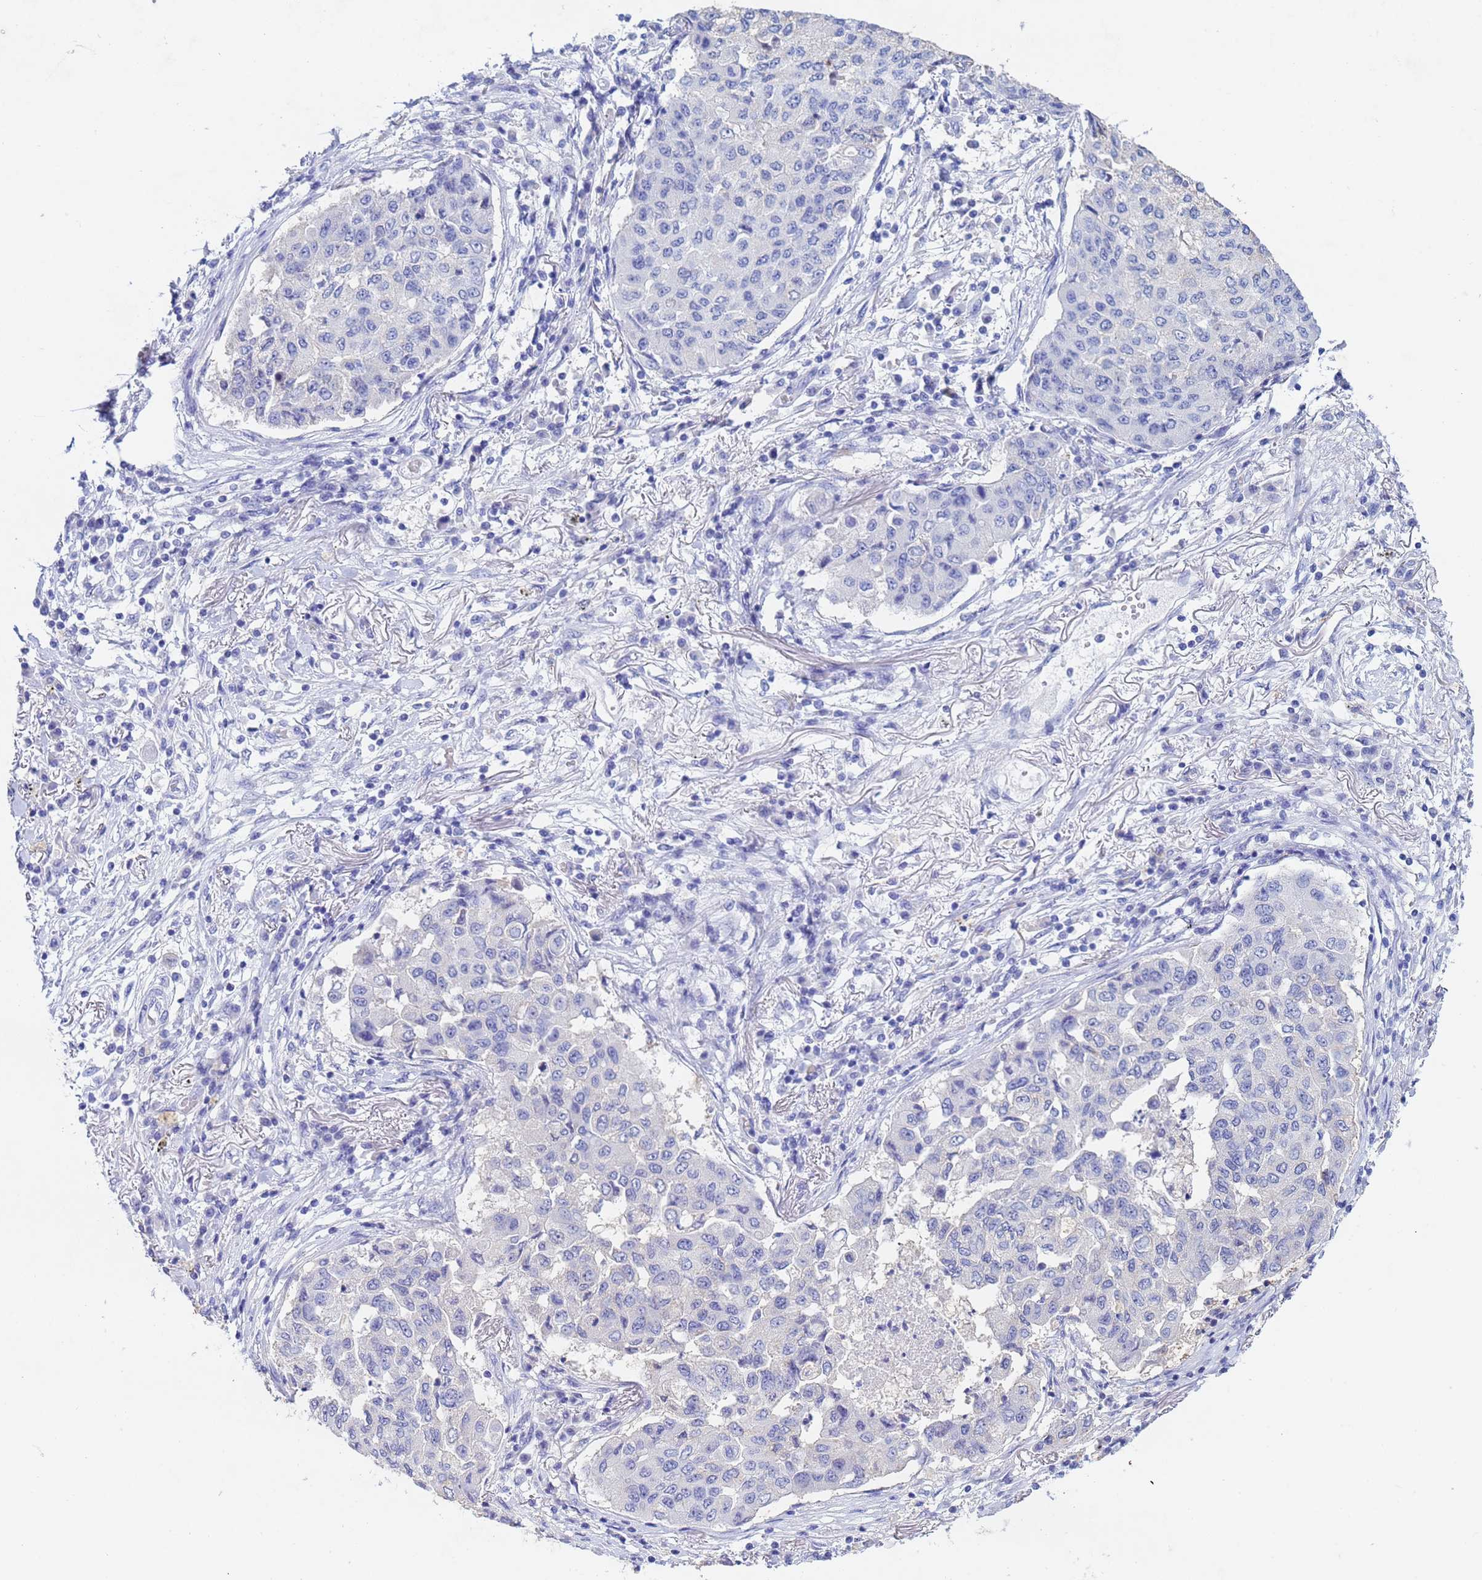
{"staining": {"intensity": "negative", "quantity": "none", "location": "none"}, "tissue": "lung cancer", "cell_type": "Tumor cells", "image_type": "cancer", "snomed": [{"axis": "morphology", "description": "Squamous cell carcinoma, NOS"}, {"axis": "topography", "description": "Lung"}], "caption": "Immunohistochemical staining of human squamous cell carcinoma (lung) shows no significant staining in tumor cells. (DAB (3,3'-diaminobenzidine) immunohistochemistry (IHC), high magnification).", "gene": "CSTB", "patient": {"sex": "male", "age": 74}}